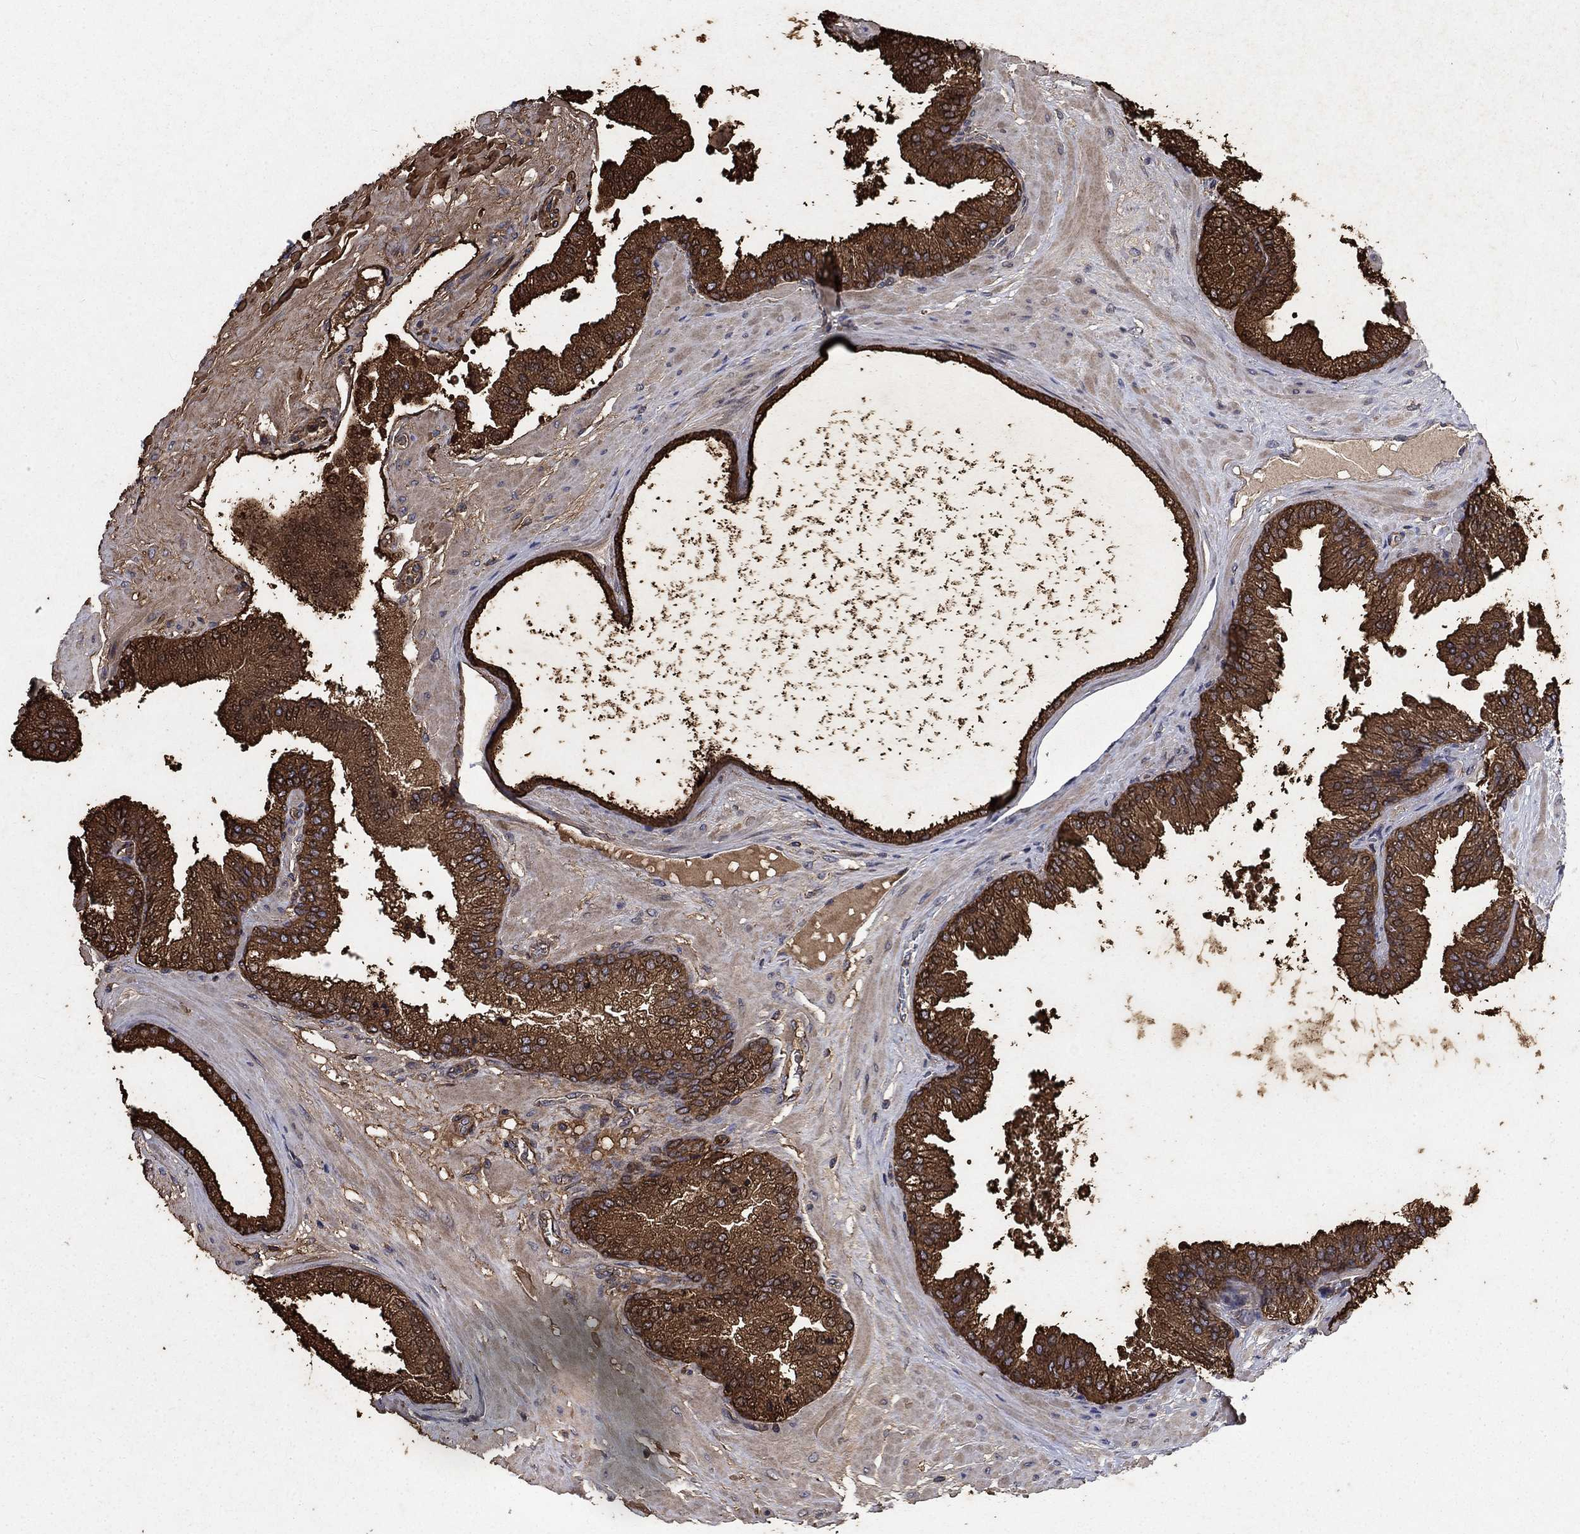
{"staining": {"intensity": "strong", "quantity": ">75%", "location": "cytoplasmic/membranous"}, "tissue": "prostate cancer", "cell_type": "Tumor cells", "image_type": "cancer", "snomed": [{"axis": "morphology", "description": "Adenocarcinoma, Low grade"}, {"axis": "topography", "description": "Prostate"}], "caption": "A high amount of strong cytoplasmic/membranous expression is identified in approximately >75% of tumor cells in prostate cancer tissue.", "gene": "PDE3A", "patient": {"sex": "male", "age": 72}}